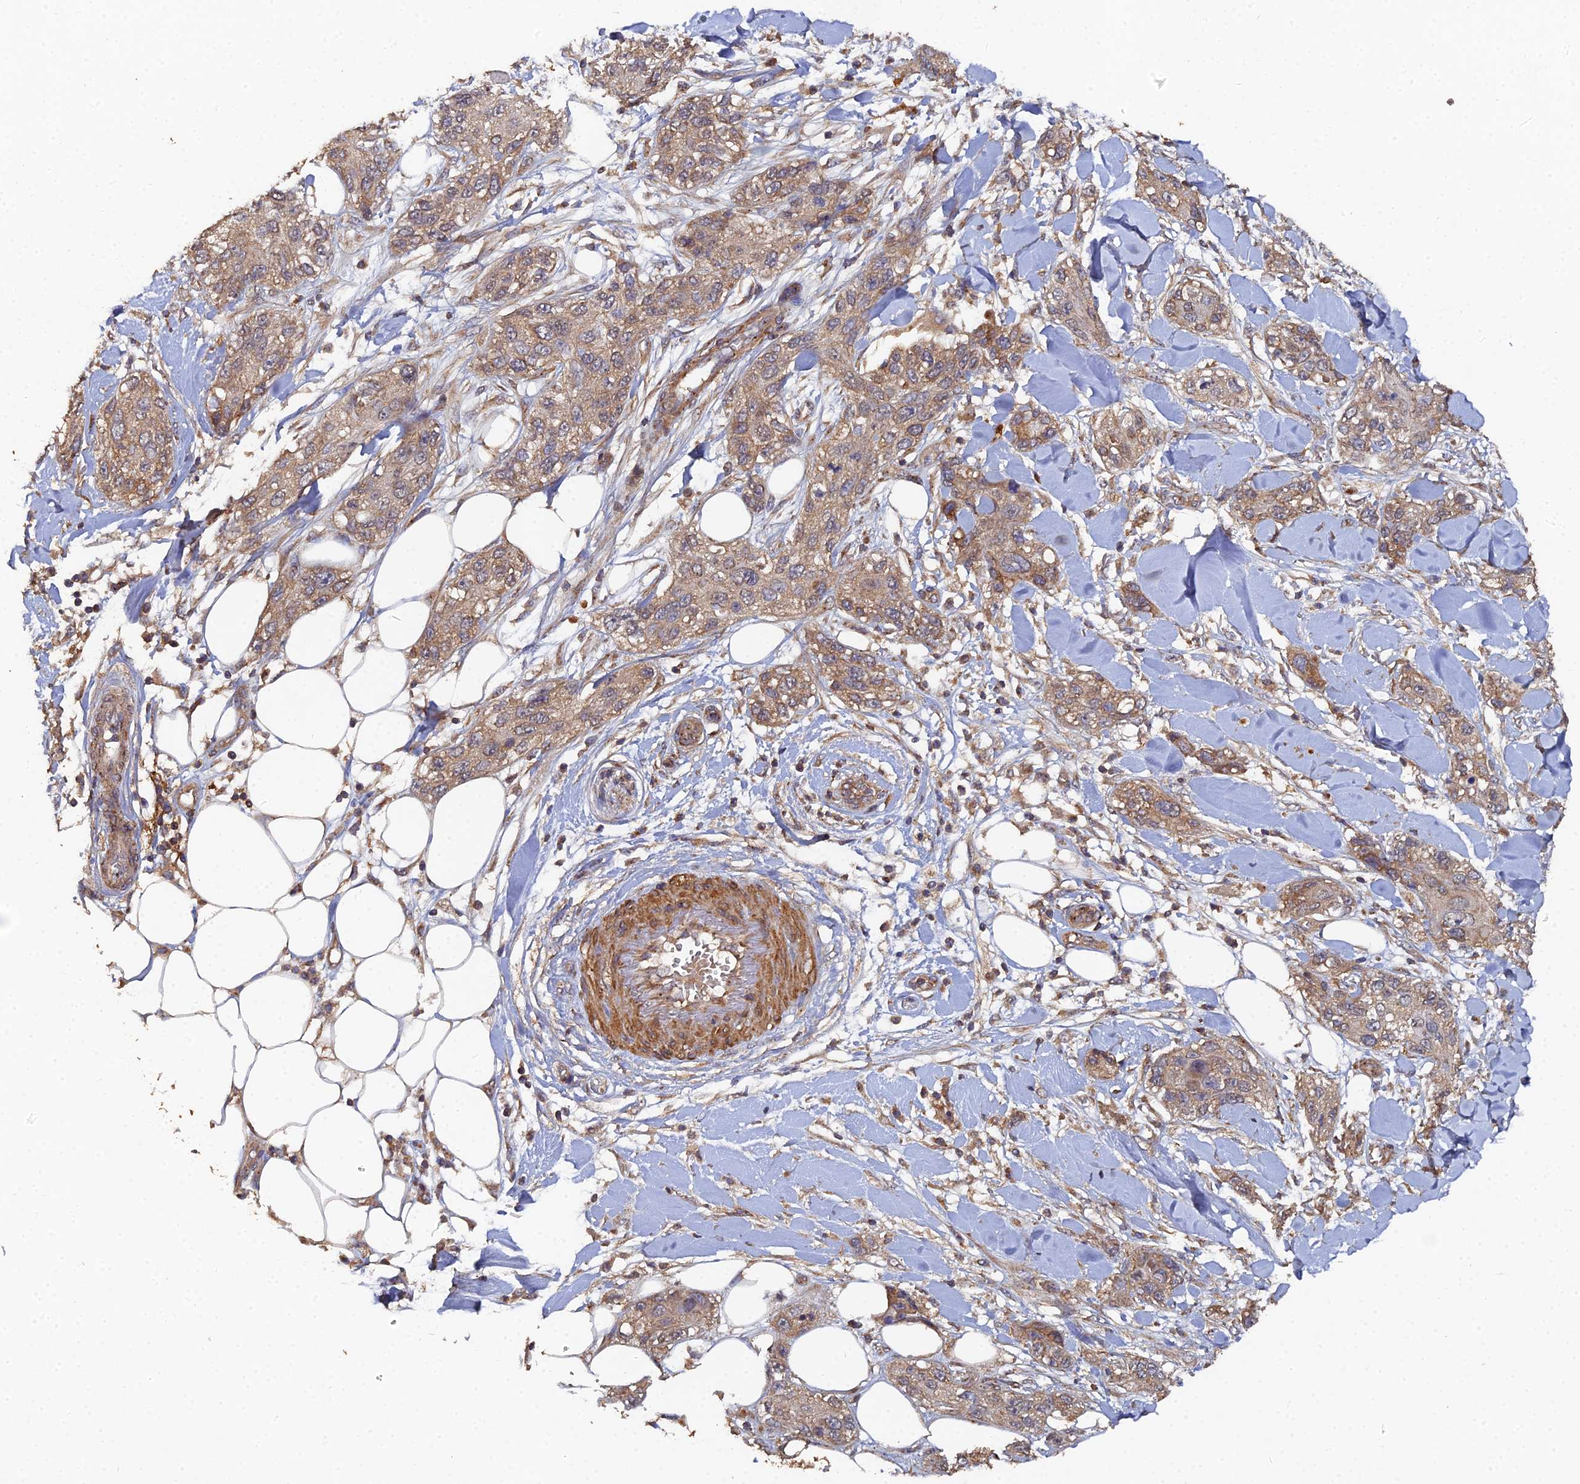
{"staining": {"intensity": "moderate", "quantity": ">75%", "location": "cytoplasmic/membranous"}, "tissue": "skin cancer", "cell_type": "Tumor cells", "image_type": "cancer", "snomed": [{"axis": "morphology", "description": "Normal tissue, NOS"}, {"axis": "morphology", "description": "Squamous cell carcinoma, NOS"}, {"axis": "topography", "description": "Skin"}], "caption": "Immunohistochemistry (IHC) (DAB) staining of skin cancer reveals moderate cytoplasmic/membranous protein expression in approximately >75% of tumor cells.", "gene": "SPANXN4", "patient": {"sex": "male", "age": 72}}